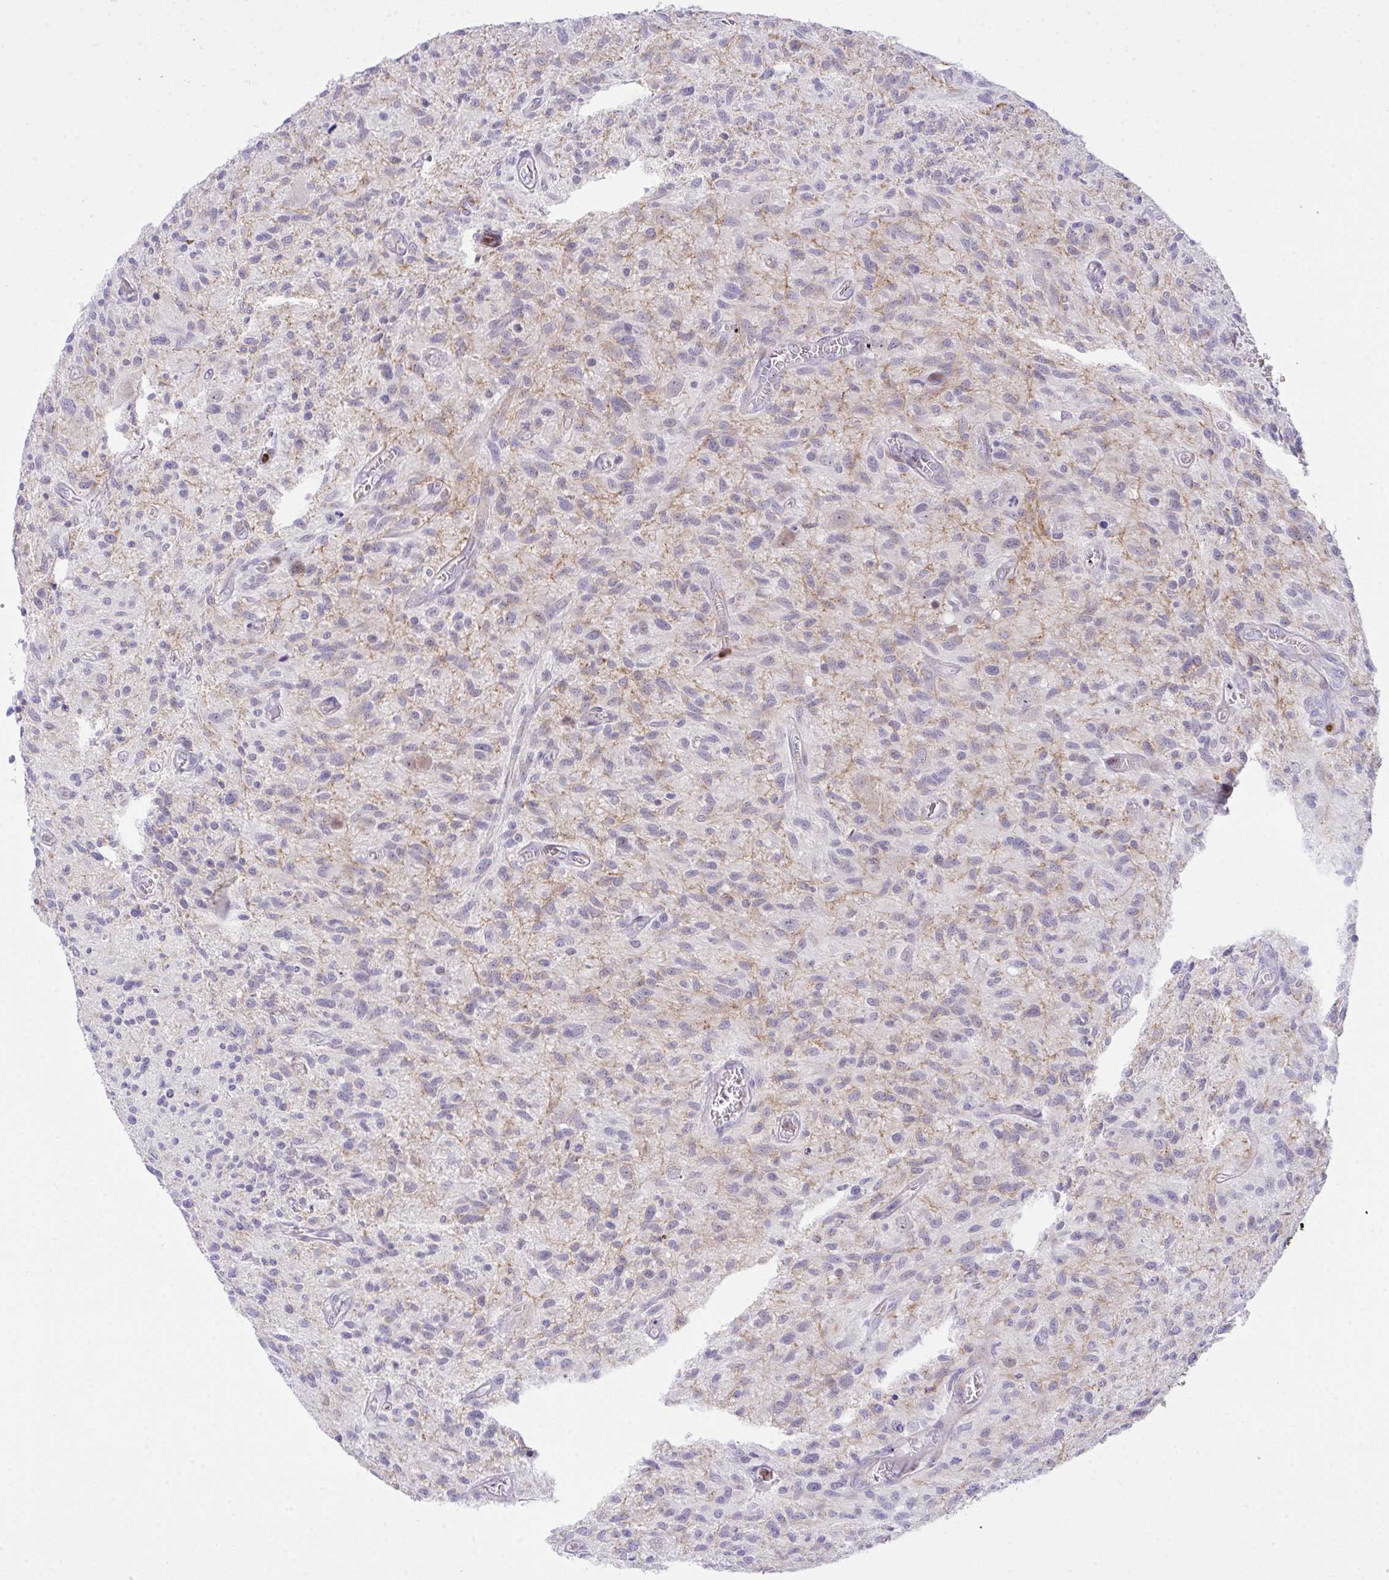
{"staining": {"intensity": "weak", "quantity": "<25%", "location": "cytoplasmic/membranous"}, "tissue": "glioma", "cell_type": "Tumor cells", "image_type": "cancer", "snomed": [{"axis": "morphology", "description": "Glioma, malignant, High grade"}, {"axis": "topography", "description": "Brain"}], "caption": "Tumor cells are negative for brown protein staining in glioma.", "gene": "ZNF554", "patient": {"sex": "male", "age": 75}}